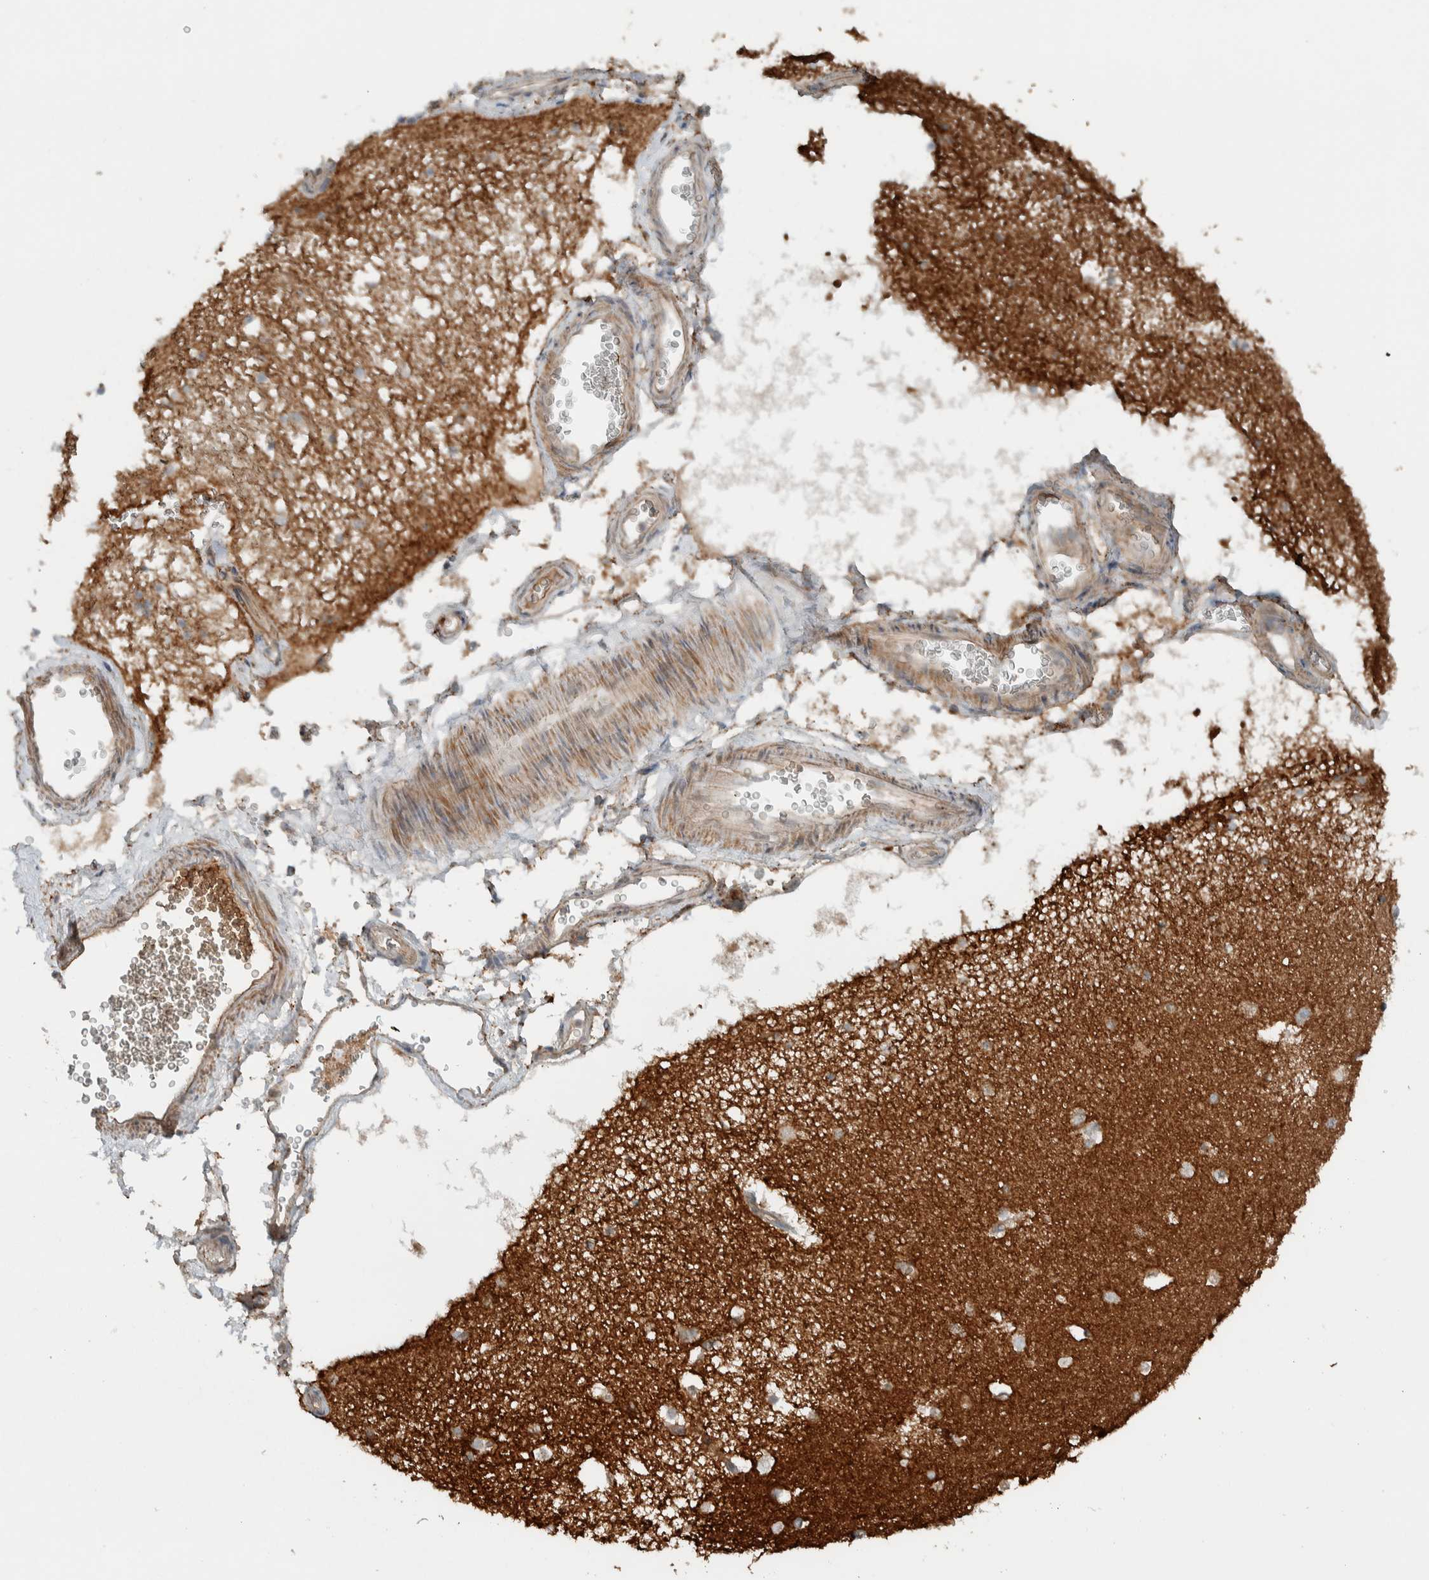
{"staining": {"intensity": "weak", "quantity": "25%-75%", "location": "cytoplasmic/membranous"}, "tissue": "hippocampus", "cell_type": "Glial cells", "image_type": "normal", "snomed": [{"axis": "morphology", "description": "Normal tissue, NOS"}, {"axis": "topography", "description": "Hippocampus"}], "caption": "This image demonstrates immunohistochemistry staining of normal human hippocampus, with low weak cytoplasmic/membranous positivity in about 25%-75% of glial cells.", "gene": "ARMC7", "patient": {"sex": "male", "age": 45}}